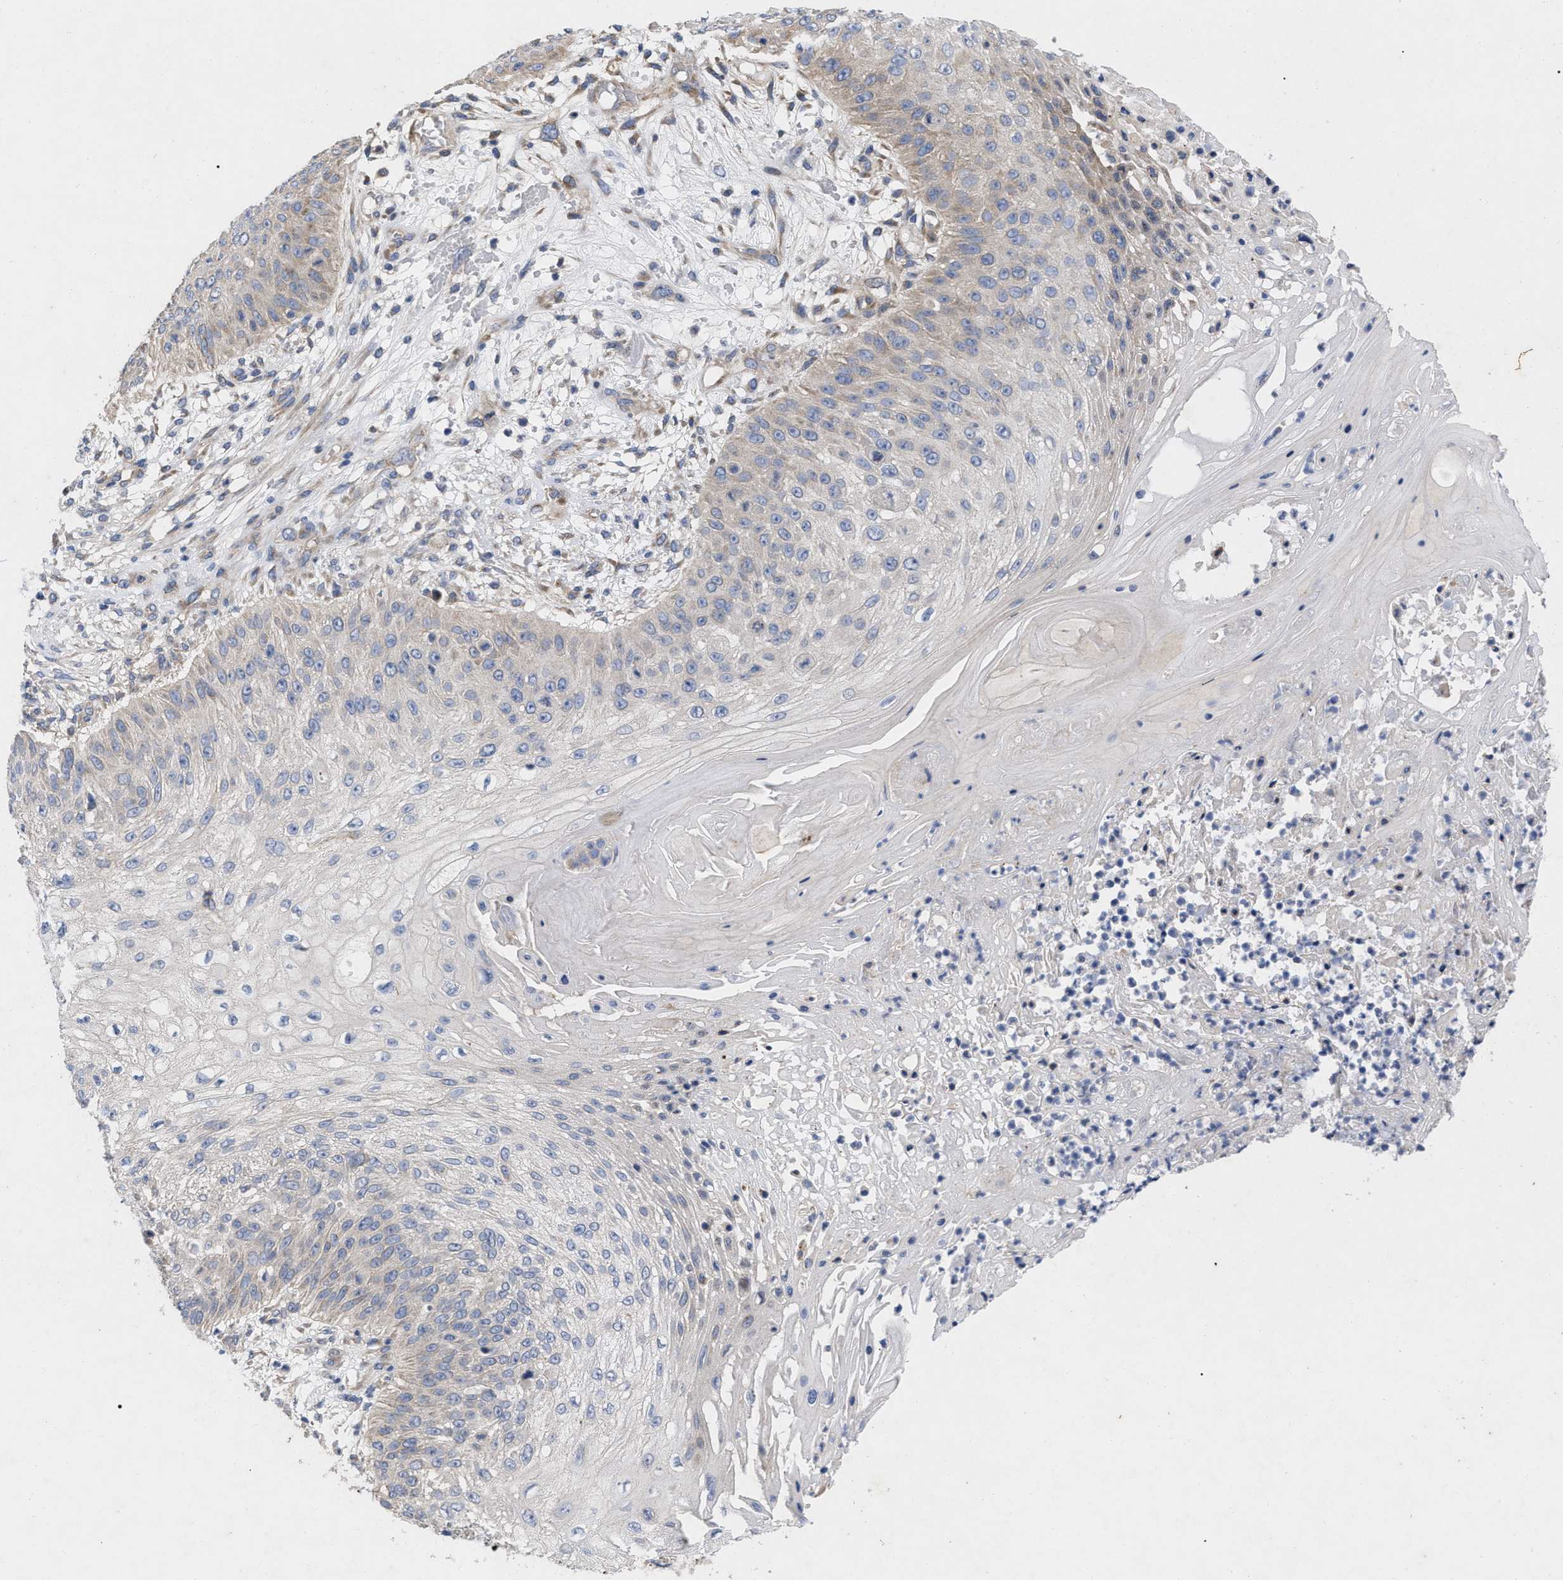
{"staining": {"intensity": "weak", "quantity": "<25%", "location": "cytoplasmic/membranous"}, "tissue": "skin cancer", "cell_type": "Tumor cells", "image_type": "cancer", "snomed": [{"axis": "morphology", "description": "Squamous cell carcinoma, NOS"}, {"axis": "topography", "description": "Skin"}], "caption": "An IHC micrograph of squamous cell carcinoma (skin) is shown. There is no staining in tumor cells of squamous cell carcinoma (skin).", "gene": "VIP", "patient": {"sex": "female", "age": 80}}